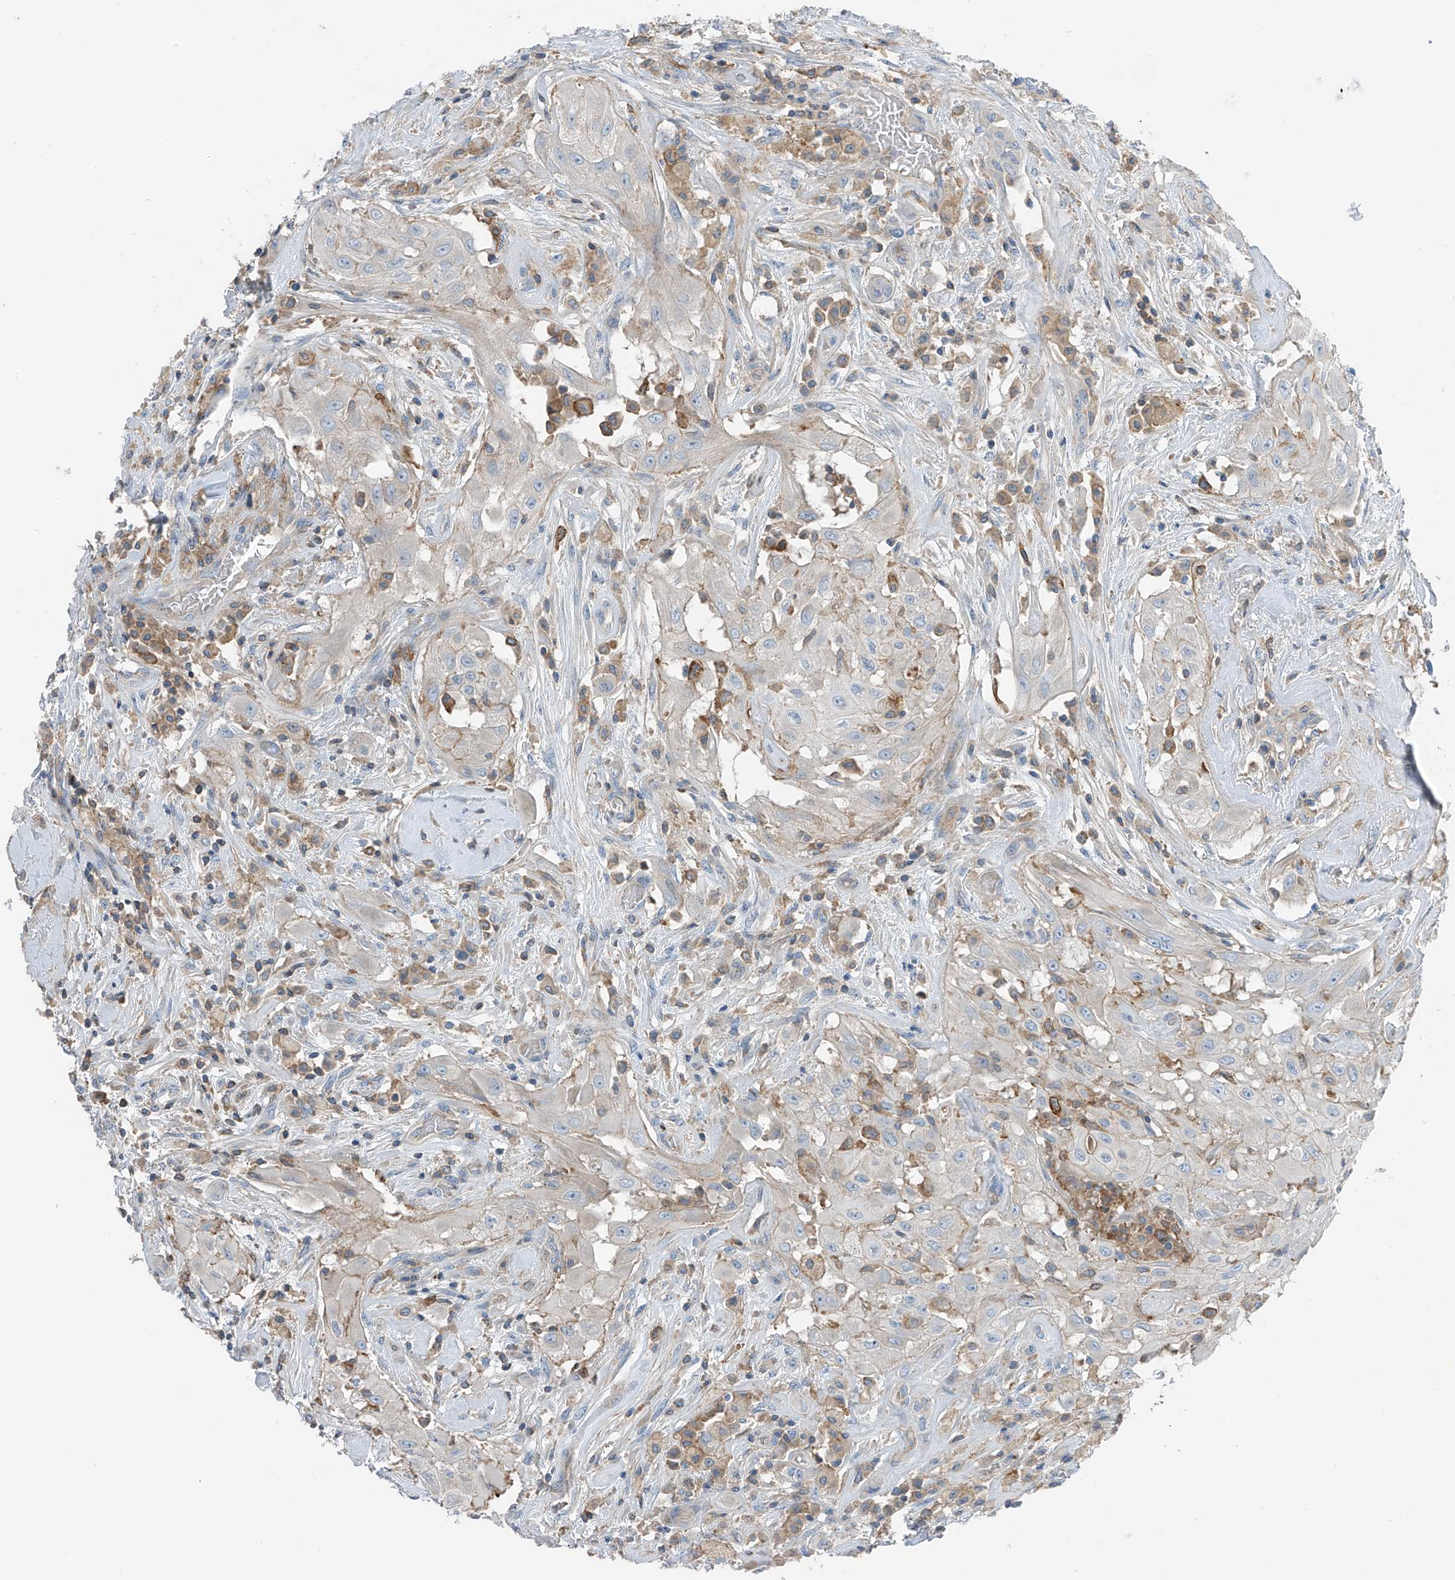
{"staining": {"intensity": "negative", "quantity": "none", "location": "none"}, "tissue": "thyroid cancer", "cell_type": "Tumor cells", "image_type": "cancer", "snomed": [{"axis": "morphology", "description": "Papillary adenocarcinoma, NOS"}, {"axis": "topography", "description": "Thyroid gland"}], "caption": "This is an immunohistochemistry image of human thyroid cancer. There is no positivity in tumor cells.", "gene": "NALCN", "patient": {"sex": "female", "age": 59}}